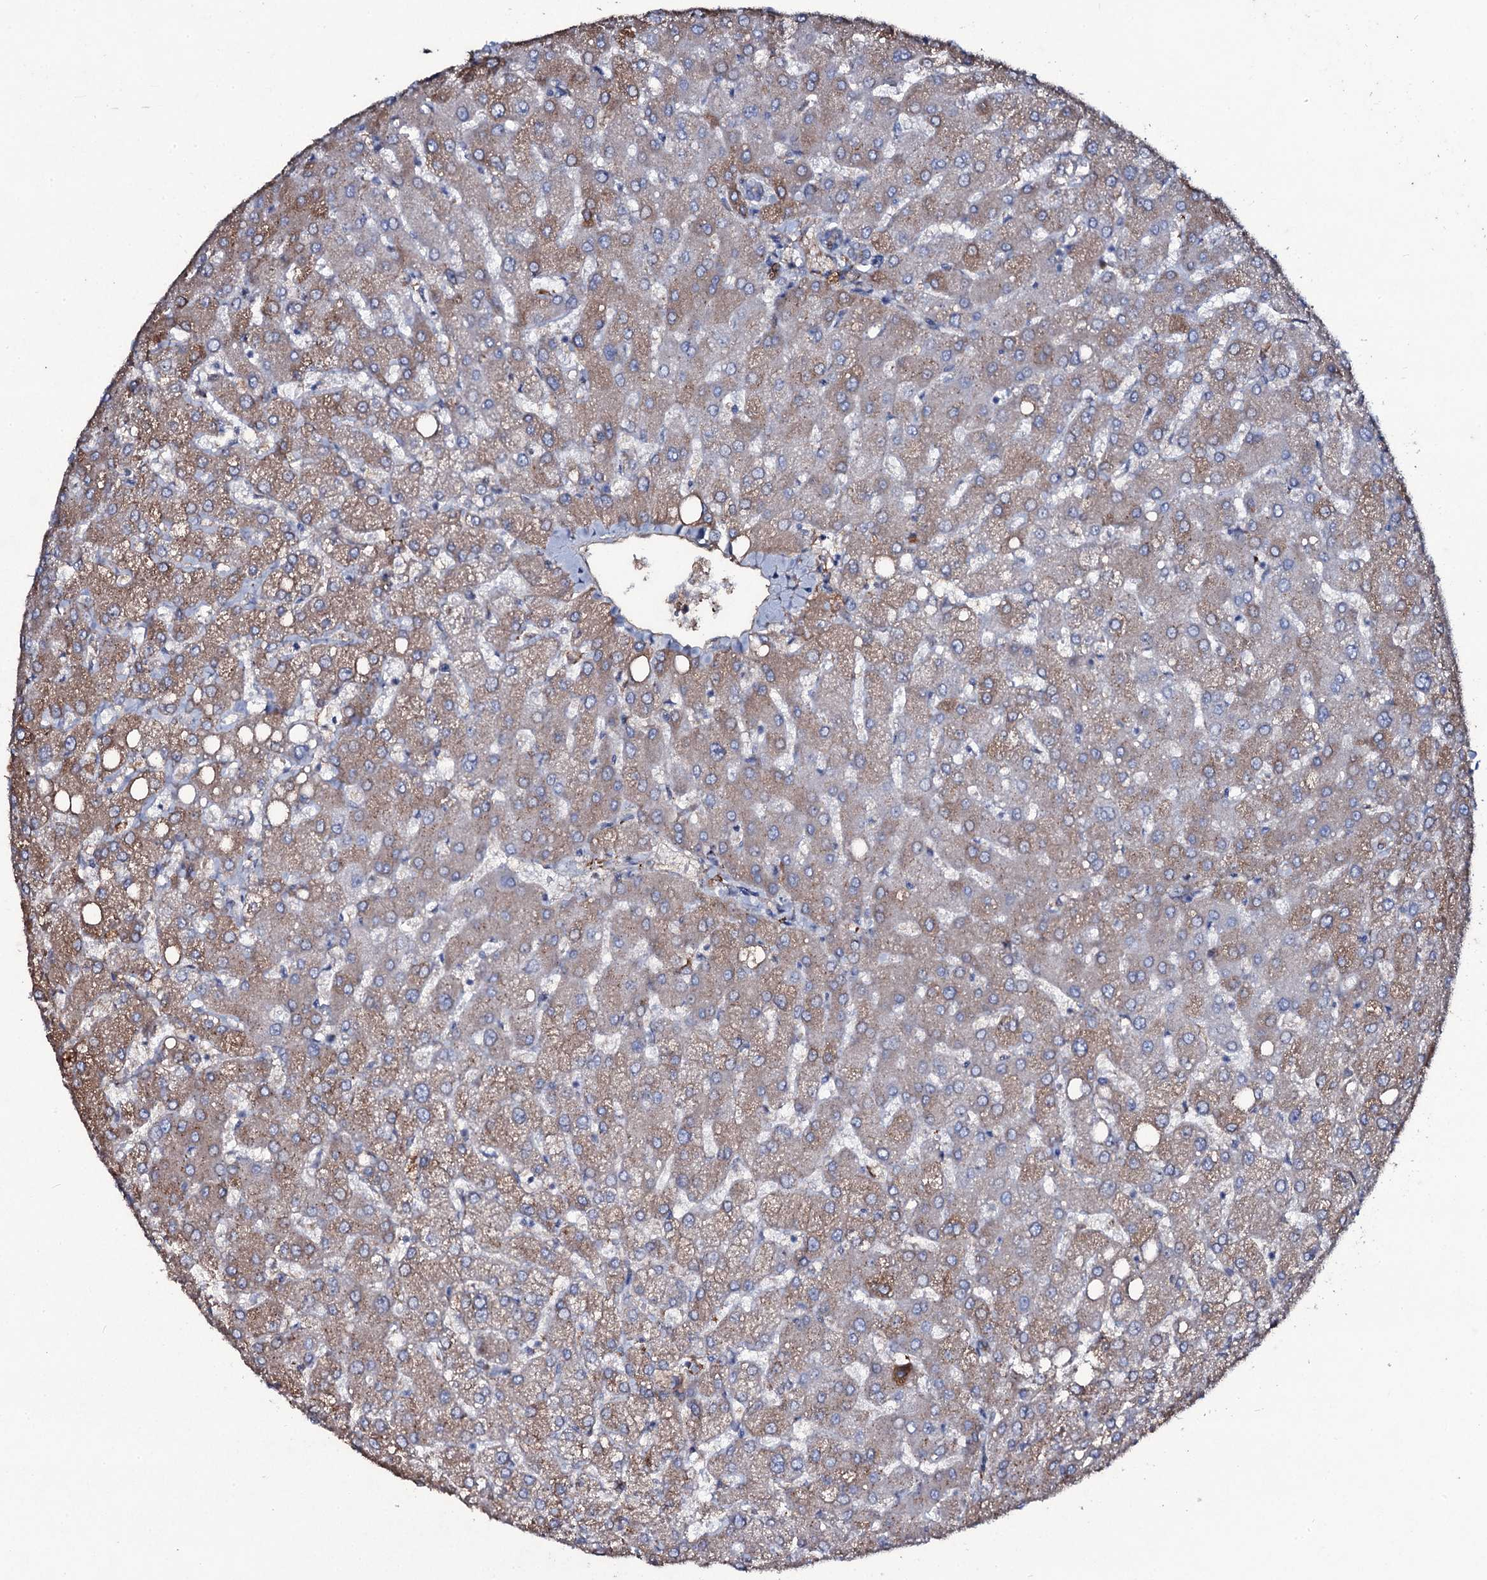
{"staining": {"intensity": "negative", "quantity": "none", "location": "none"}, "tissue": "liver", "cell_type": "Cholangiocytes", "image_type": "normal", "snomed": [{"axis": "morphology", "description": "Normal tissue, NOS"}, {"axis": "topography", "description": "Liver"}], "caption": "Cholangiocytes show no significant protein staining in unremarkable liver. (Immunohistochemistry, brightfield microscopy, high magnification).", "gene": "EDN1", "patient": {"sex": "female", "age": 54}}